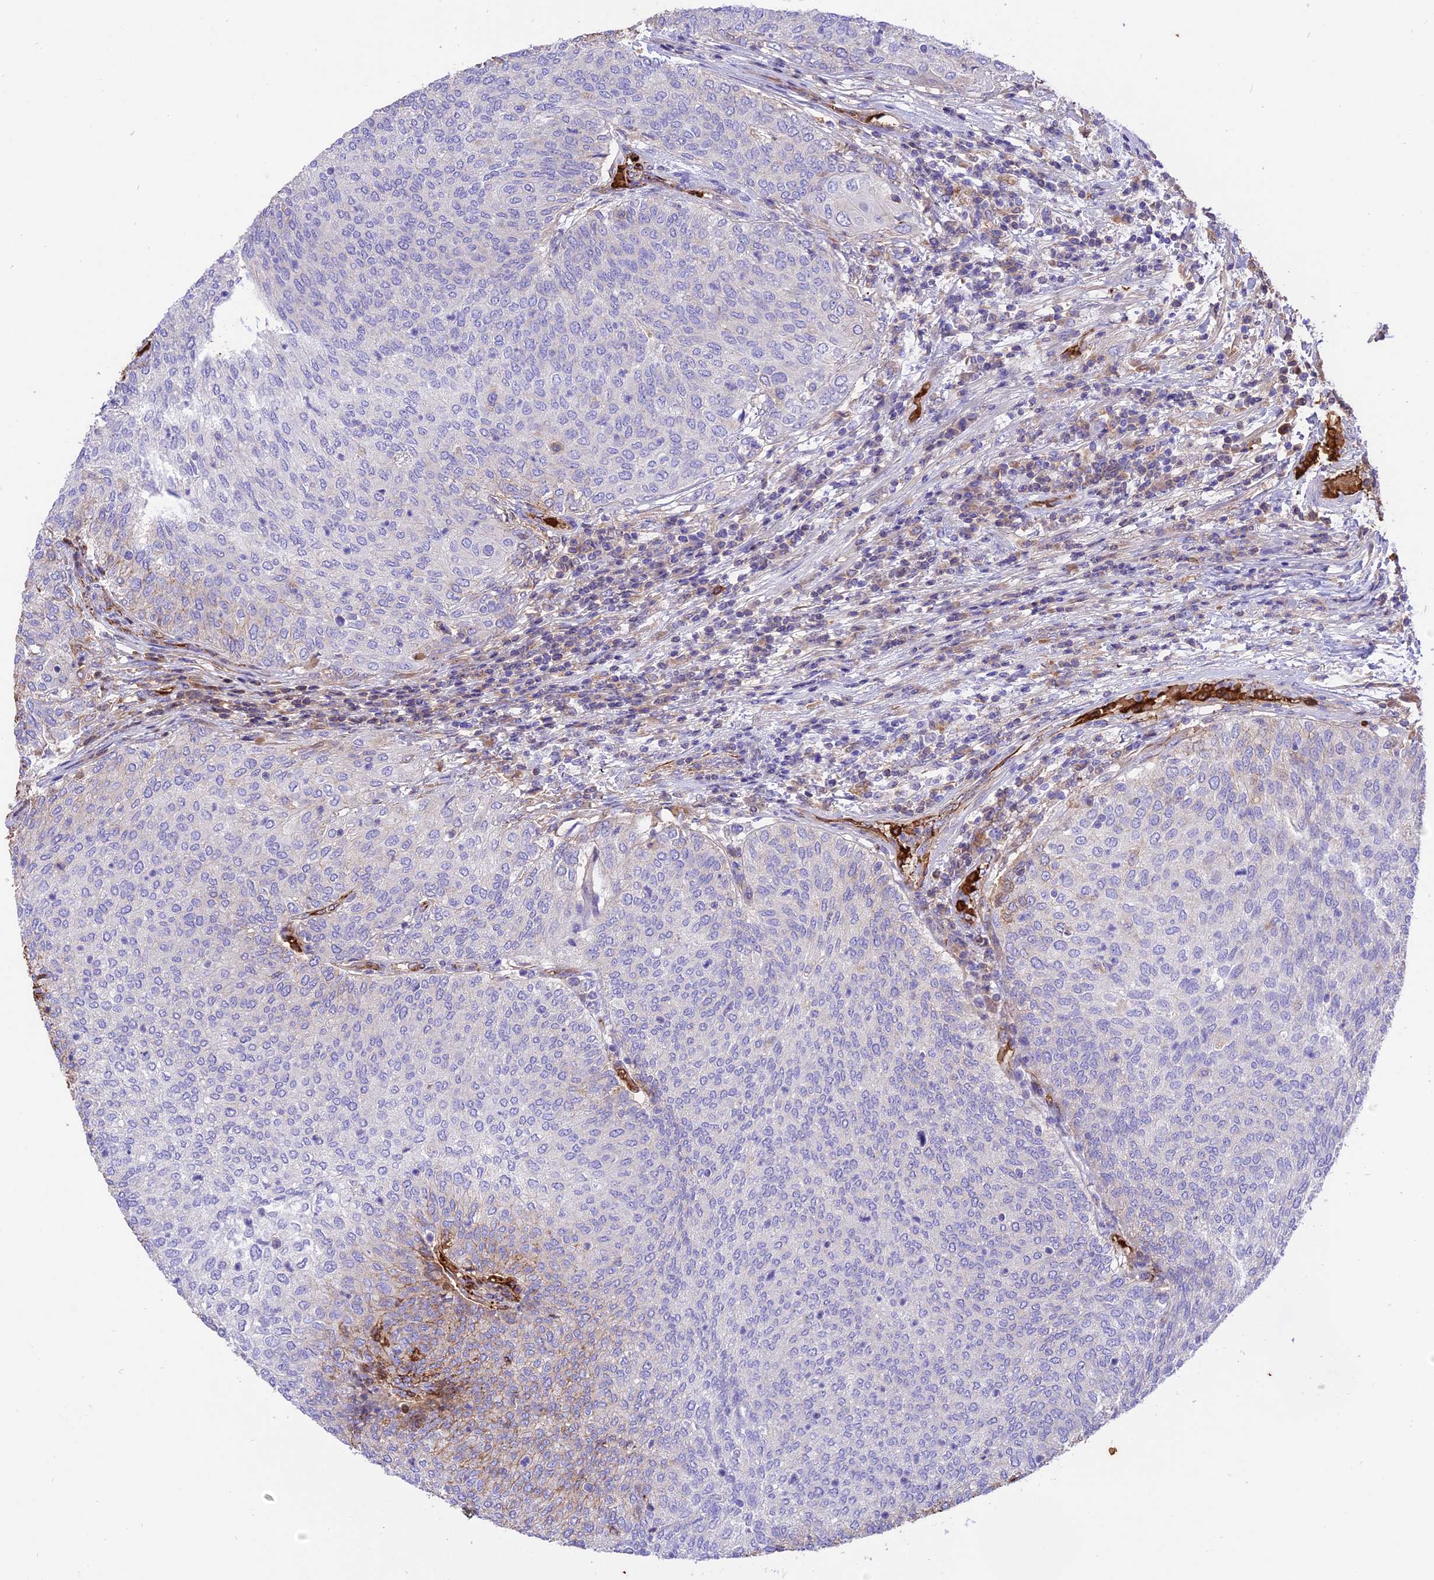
{"staining": {"intensity": "weak", "quantity": "<25%", "location": "cytoplasmic/membranous"}, "tissue": "urothelial cancer", "cell_type": "Tumor cells", "image_type": "cancer", "snomed": [{"axis": "morphology", "description": "Urothelial carcinoma, Low grade"}, {"axis": "topography", "description": "Urinary bladder"}], "caption": "Immunohistochemistry histopathology image of neoplastic tissue: low-grade urothelial carcinoma stained with DAB exhibits no significant protein expression in tumor cells.", "gene": "TTC4", "patient": {"sex": "female", "age": 79}}